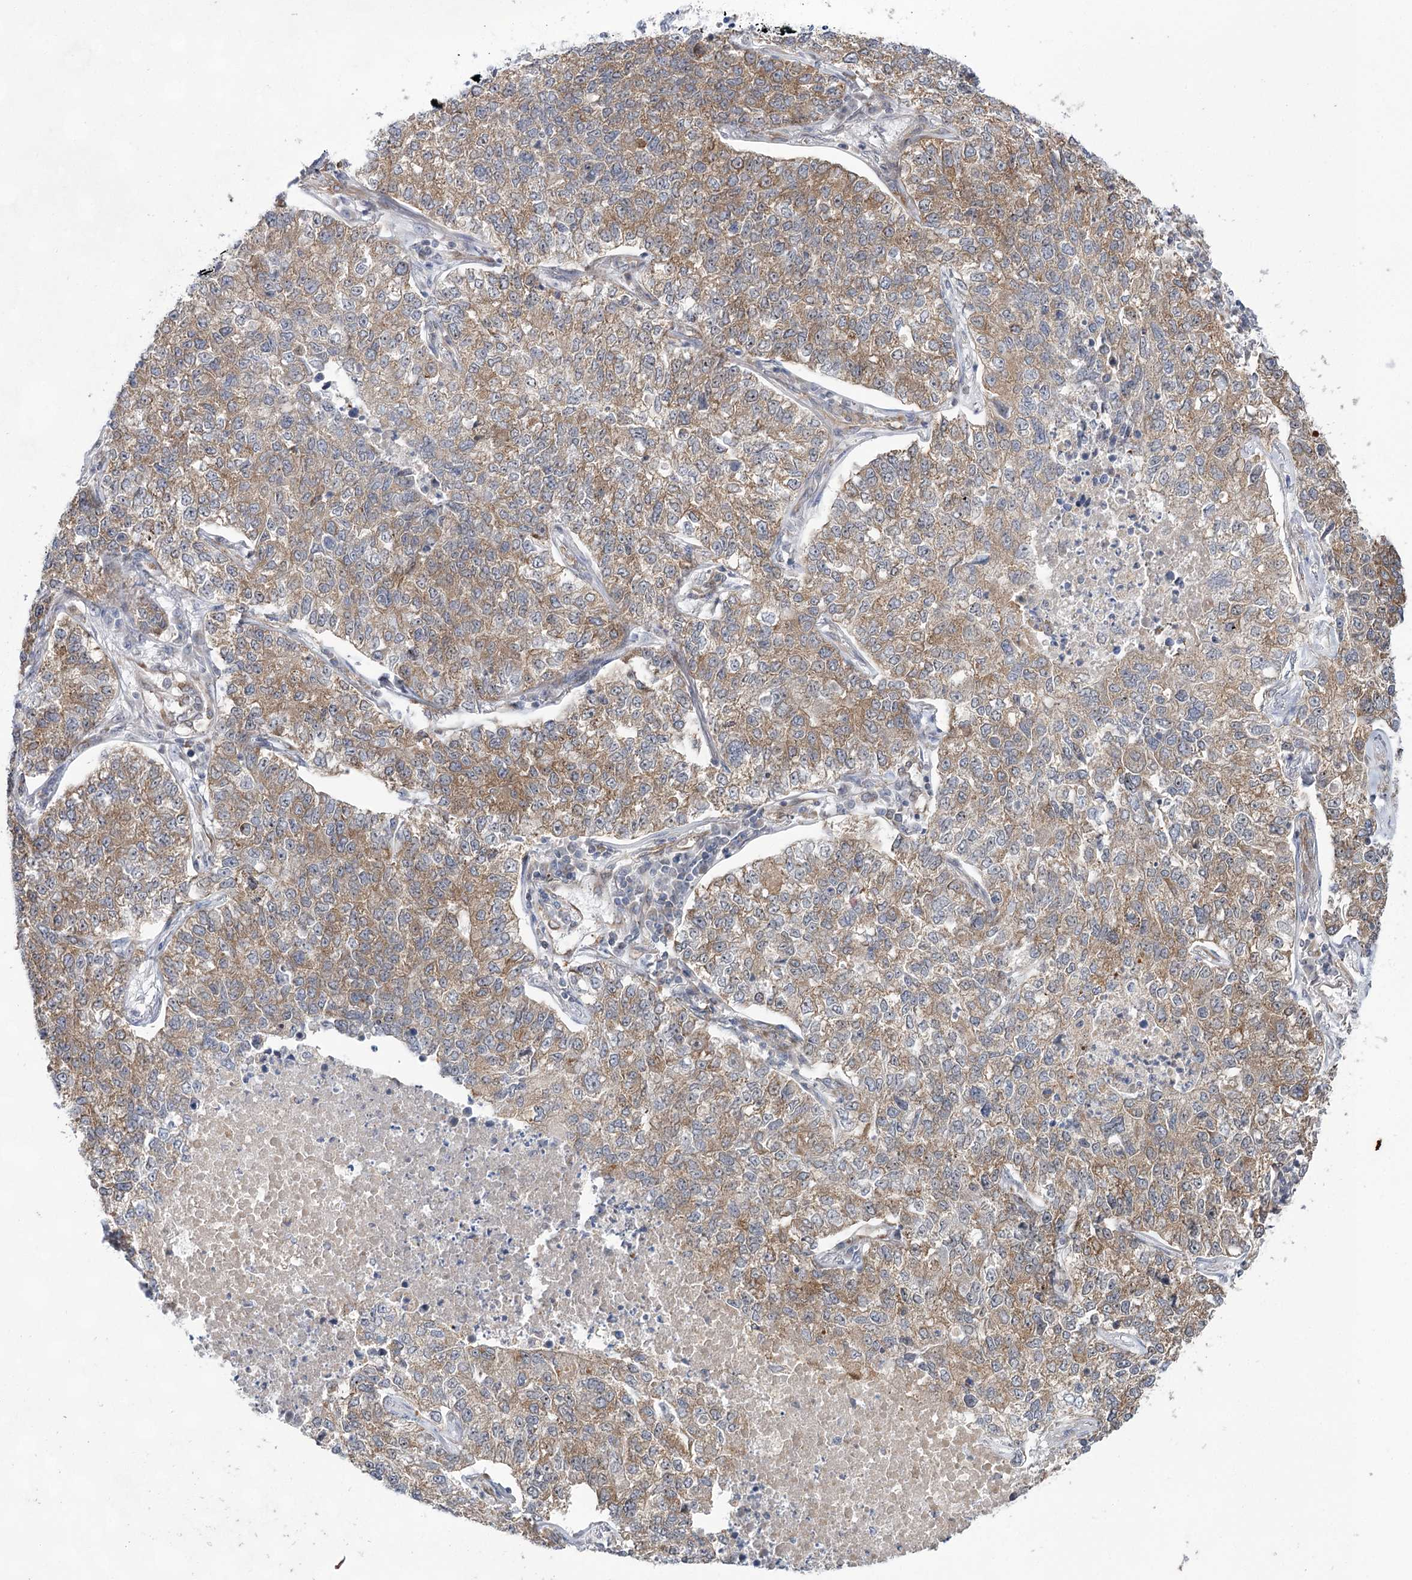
{"staining": {"intensity": "moderate", "quantity": ">75%", "location": "cytoplasmic/membranous"}, "tissue": "lung cancer", "cell_type": "Tumor cells", "image_type": "cancer", "snomed": [{"axis": "morphology", "description": "Adenocarcinoma, NOS"}, {"axis": "topography", "description": "Lung"}], "caption": "Lung adenocarcinoma stained with DAB (3,3'-diaminobenzidine) immunohistochemistry (IHC) demonstrates medium levels of moderate cytoplasmic/membranous staining in about >75% of tumor cells.", "gene": "VWA2", "patient": {"sex": "male", "age": 49}}